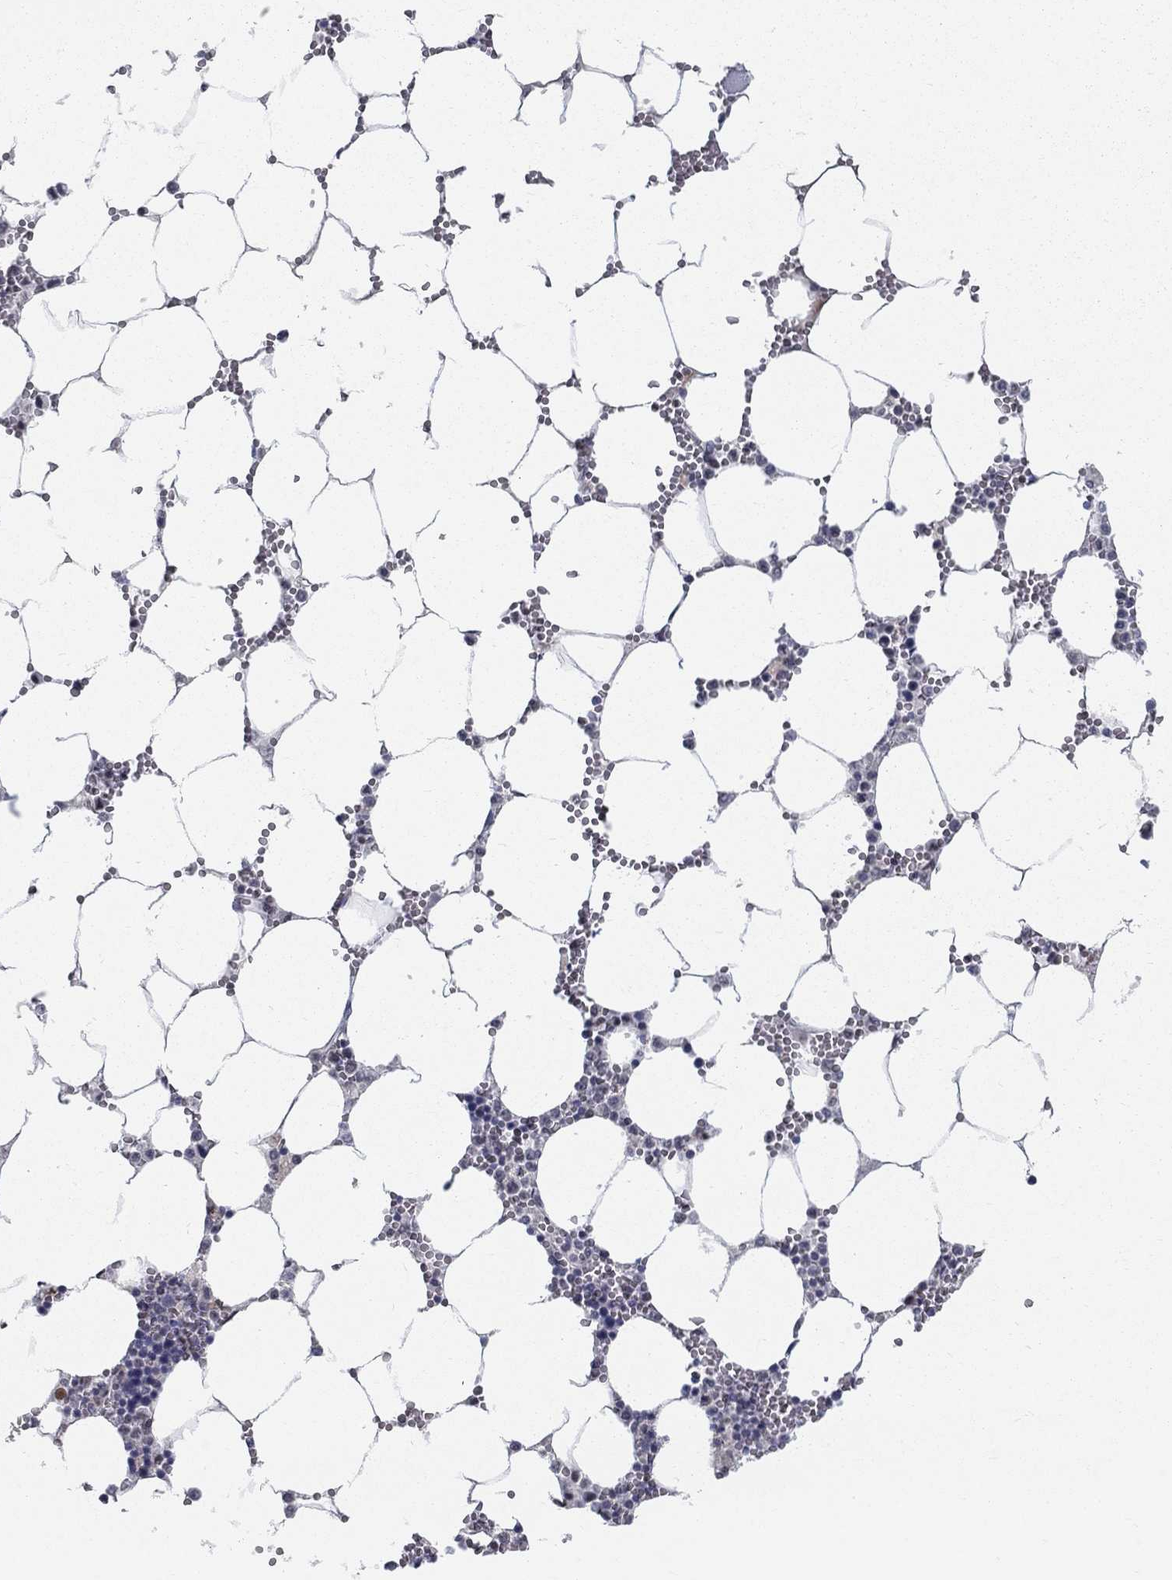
{"staining": {"intensity": "negative", "quantity": "none", "location": "none"}, "tissue": "bone marrow", "cell_type": "Hematopoietic cells", "image_type": "normal", "snomed": [{"axis": "morphology", "description": "Normal tissue, NOS"}, {"axis": "topography", "description": "Bone marrow"}], "caption": "High magnification brightfield microscopy of unremarkable bone marrow stained with DAB (brown) and counterstained with hematoxylin (blue): hematopoietic cells show no significant expression. The staining was performed using DAB (3,3'-diaminobenzidine) to visualize the protein expression in brown, while the nuclei were stained in blue with hematoxylin (Magnification: 20x).", "gene": "GCFC2", "patient": {"sex": "female", "age": 64}}